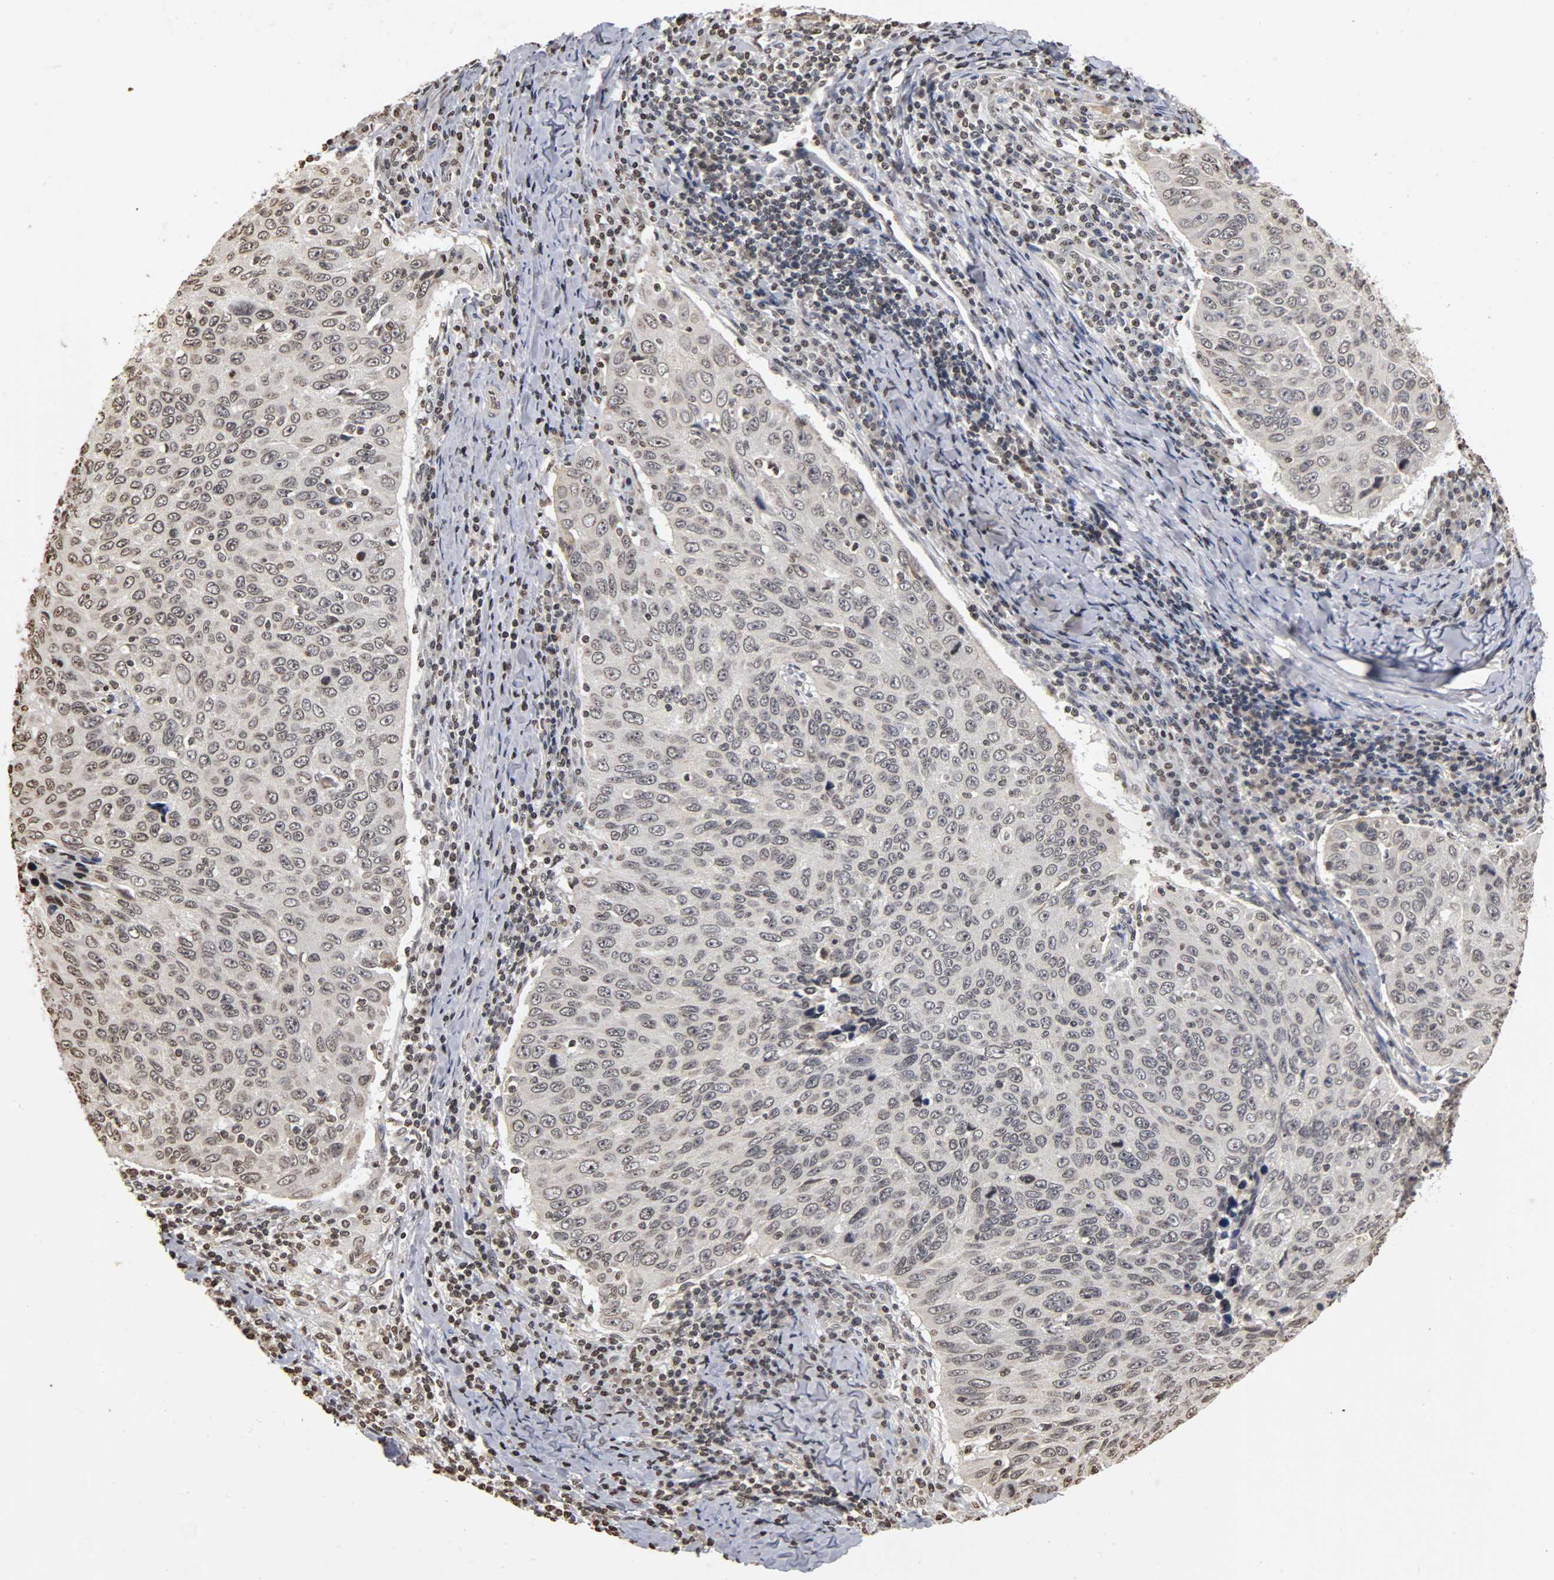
{"staining": {"intensity": "weak", "quantity": "<25%", "location": "nuclear"}, "tissue": "cervical cancer", "cell_type": "Tumor cells", "image_type": "cancer", "snomed": [{"axis": "morphology", "description": "Squamous cell carcinoma, NOS"}, {"axis": "topography", "description": "Cervix"}], "caption": "Micrograph shows no protein expression in tumor cells of cervical cancer (squamous cell carcinoma) tissue. (DAB IHC visualized using brightfield microscopy, high magnification).", "gene": "ERCC2", "patient": {"sex": "female", "age": 53}}